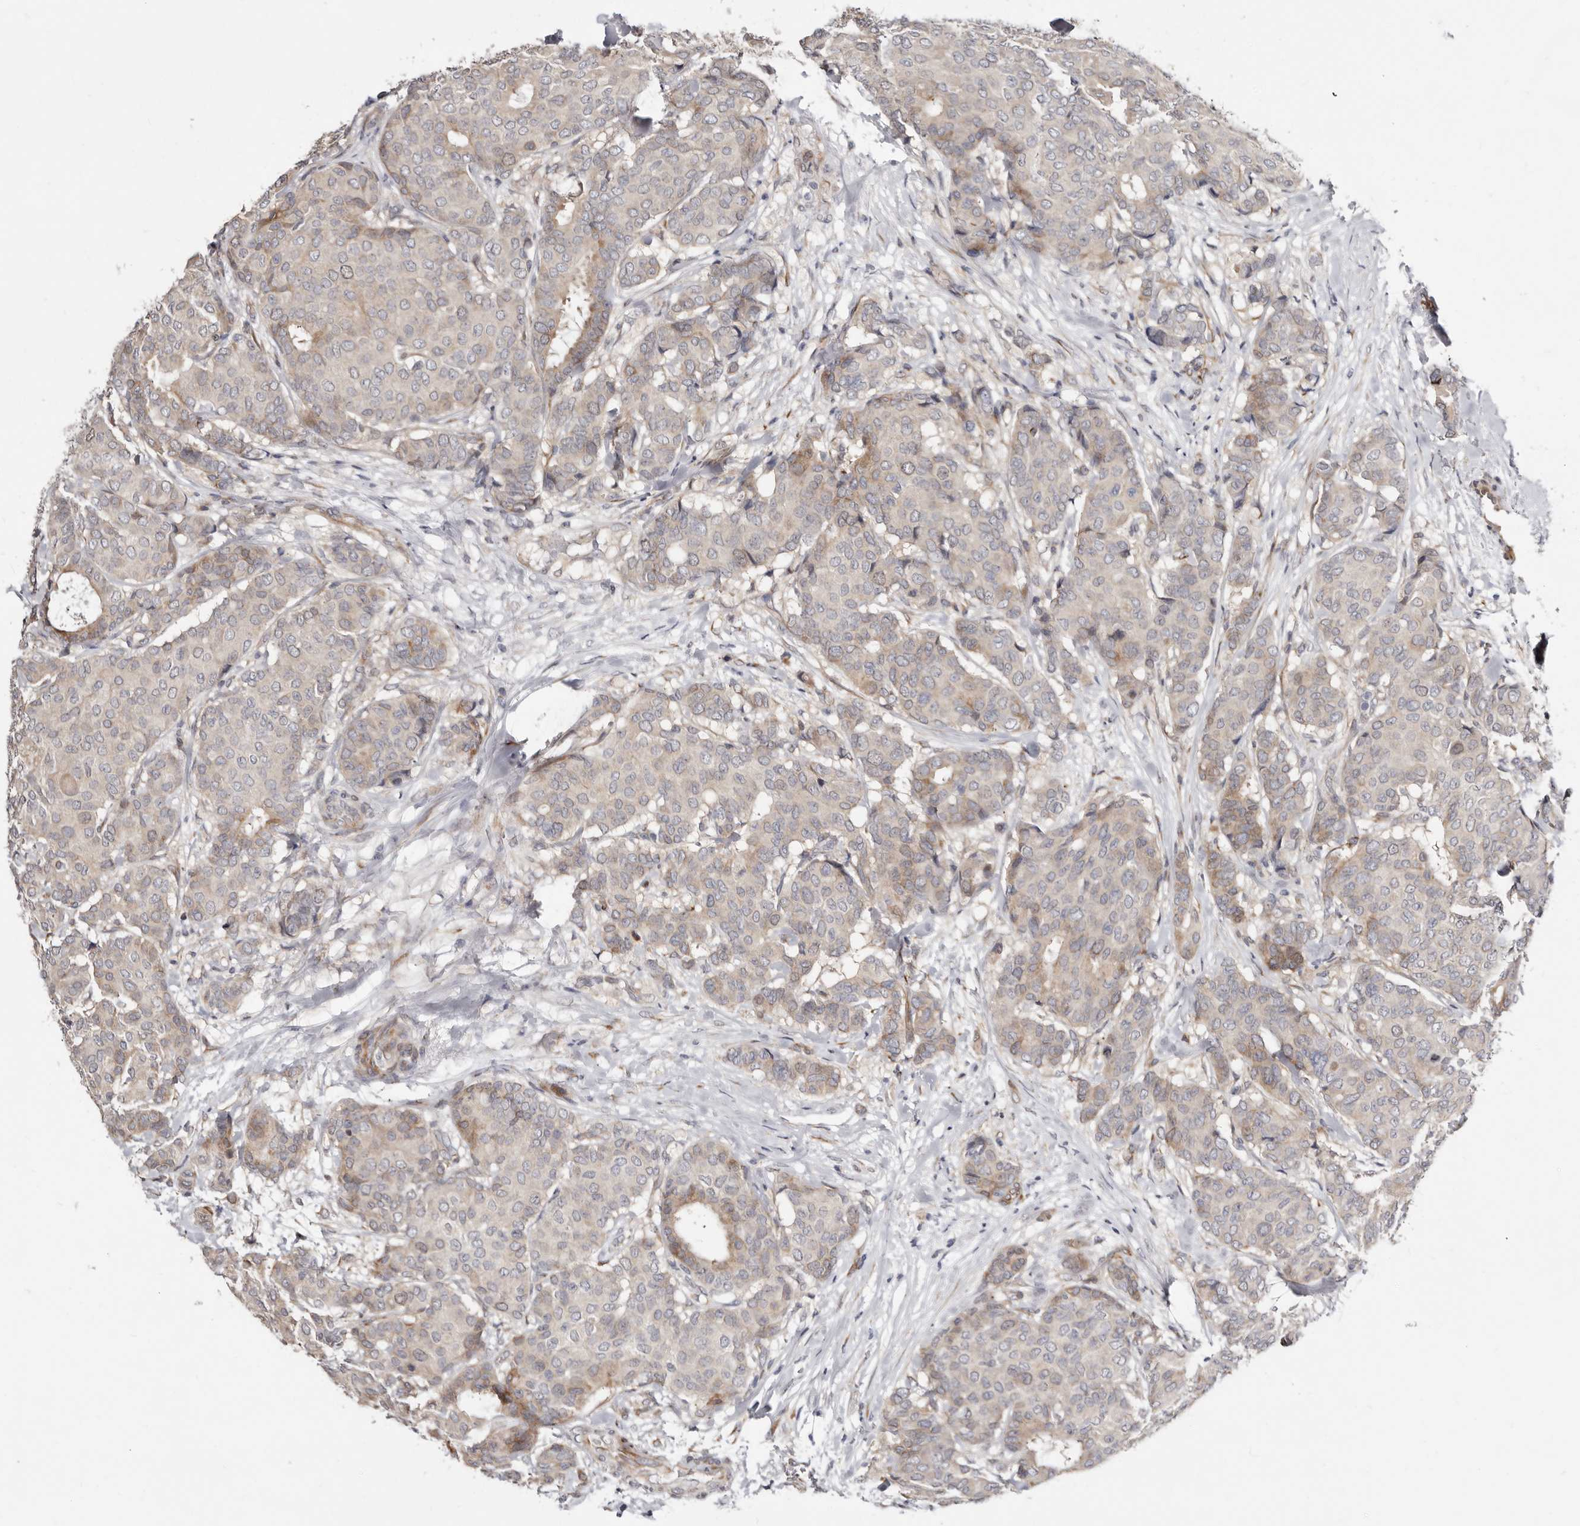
{"staining": {"intensity": "weak", "quantity": "<25%", "location": "cytoplasmic/membranous"}, "tissue": "breast cancer", "cell_type": "Tumor cells", "image_type": "cancer", "snomed": [{"axis": "morphology", "description": "Duct carcinoma"}, {"axis": "topography", "description": "Breast"}], "caption": "Immunohistochemistry micrograph of human invasive ductal carcinoma (breast) stained for a protein (brown), which displays no positivity in tumor cells.", "gene": "KLHL4", "patient": {"sex": "female", "age": 75}}